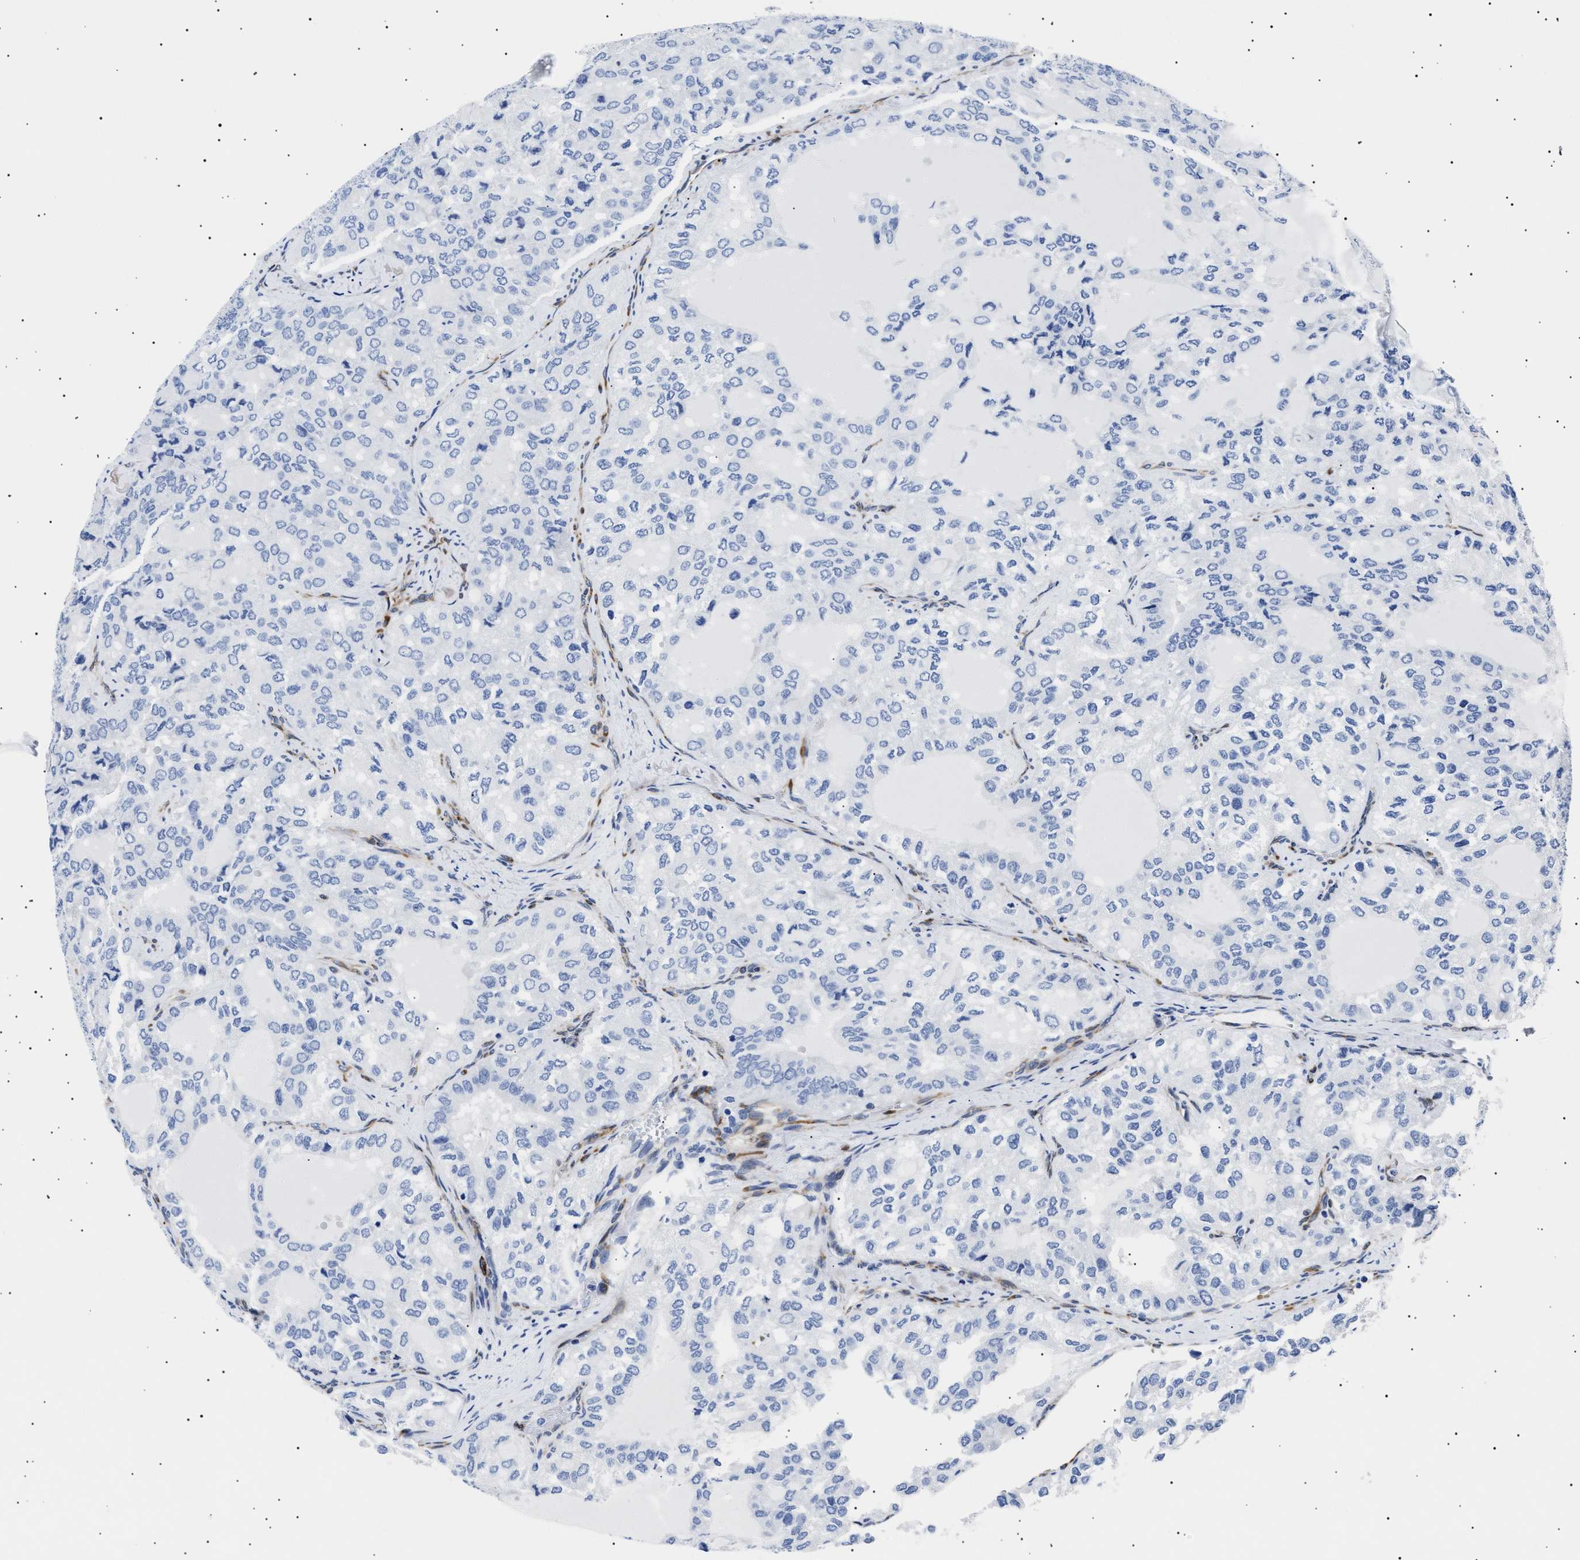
{"staining": {"intensity": "negative", "quantity": "none", "location": "none"}, "tissue": "thyroid cancer", "cell_type": "Tumor cells", "image_type": "cancer", "snomed": [{"axis": "morphology", "description": "Follicular adenoma carcinoma, NOS"}, {"axis": "topography", "description": "Thyroid gland"}], "caption": "Immunohistochemical staining of thyroid cancer (follicular adenoma carcinoma) exhibits no significant positivity in tumor cells.", "gene": "HEMGN", "patient": {"sex": "male", "age": 75}}